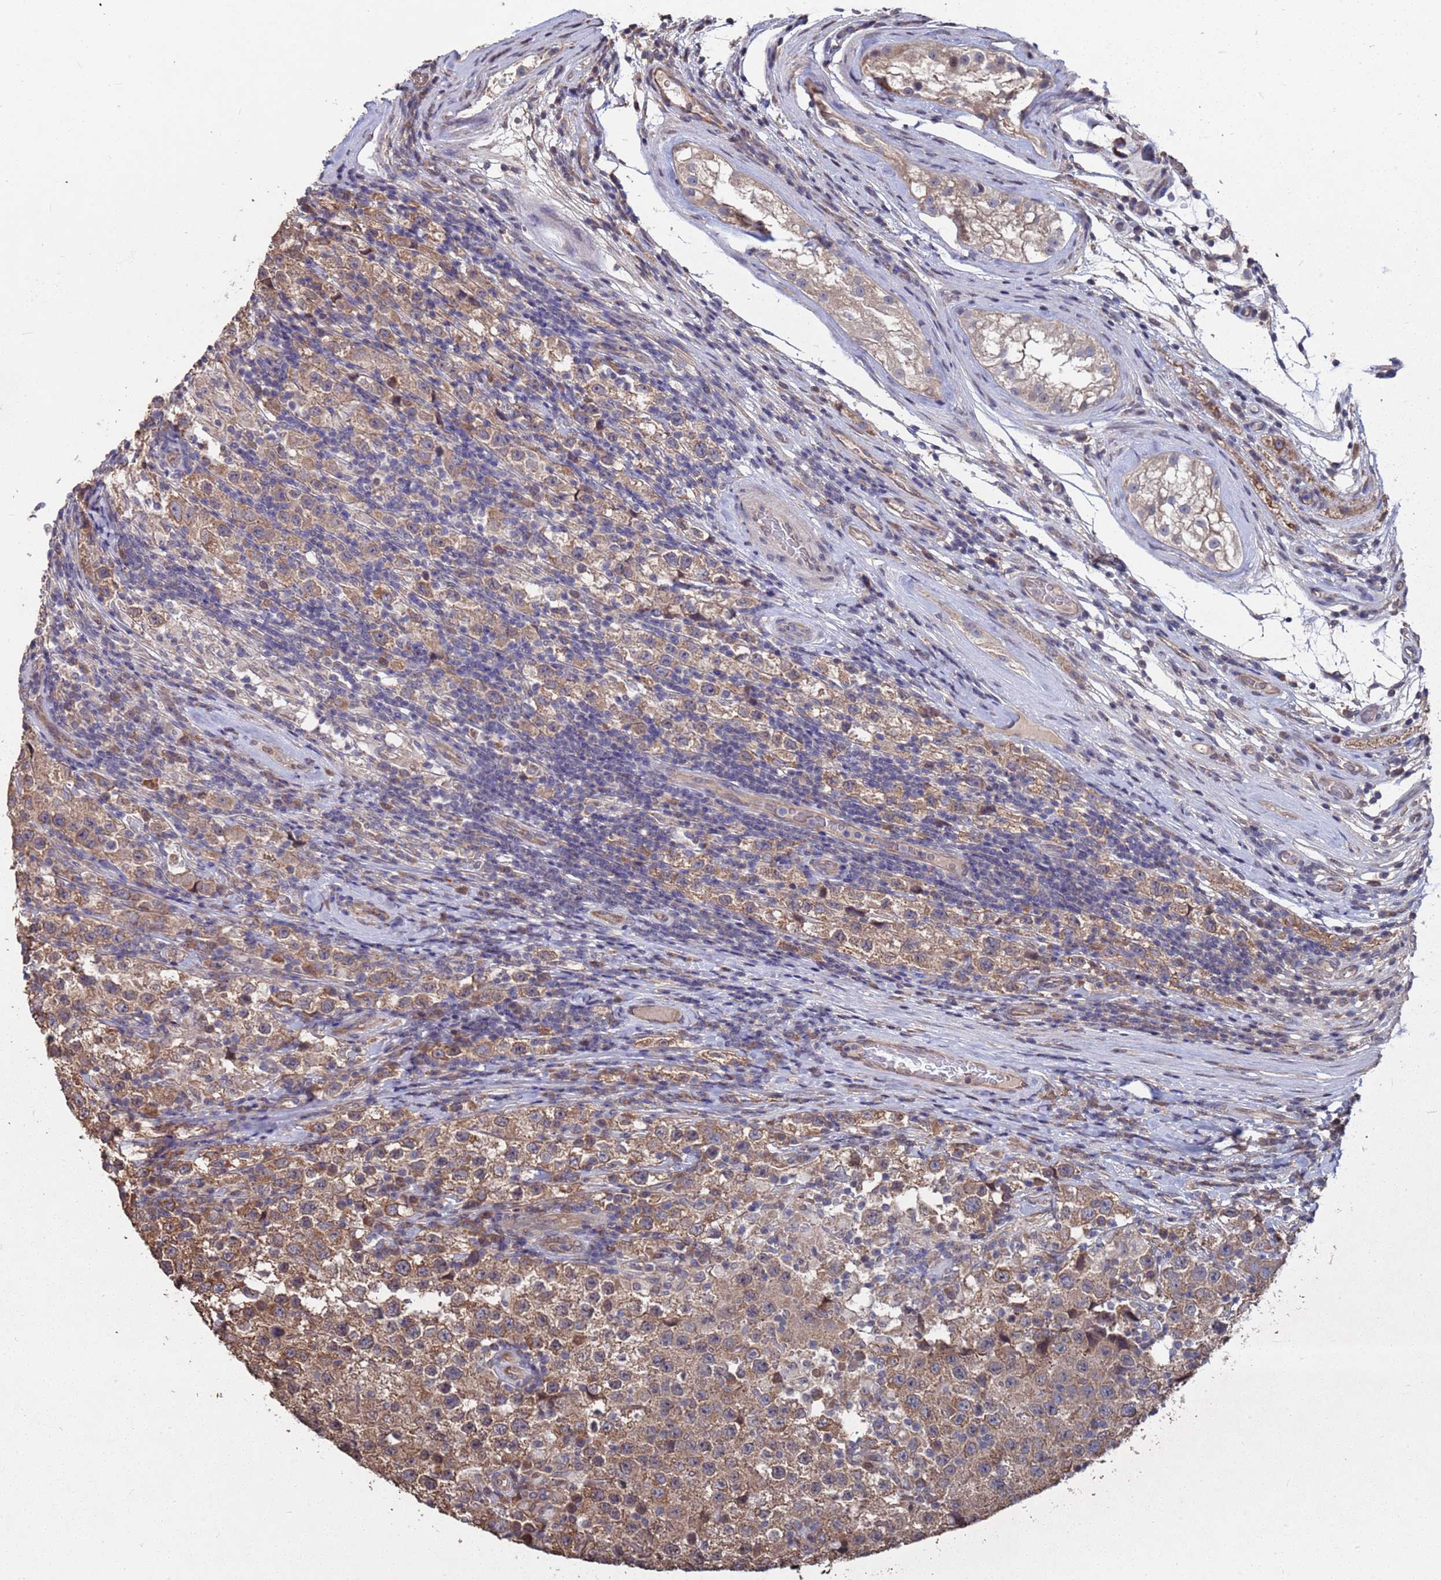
{"staining": {"intensity": "moderate", "quantity": ">75%", "location": "cytoplasmic/membranous"}, "tissue": "testis cancer", "cell_type": "Tumor cells", "image_type": "cancer", "snomed": [{"axis": "morphology", "description": "Seminoma, NOS"}, {"axis": "morphology", "description": "Carcinoma, Embryonal, NOS"}, {"axis": "topography", "description": "Testis"}], "caption": "High-power microscopy captured an immunohistochemistry (IHC) photomicrograph of testis cancer, revealing moderate cytoplasmic/membranous expression in approximately >75% of tumor cells. The protein is shown in brown color, while the nuclei are stained blue.", "gene": "CFAP119", "patient": {"sex": "male", "age": 41}}